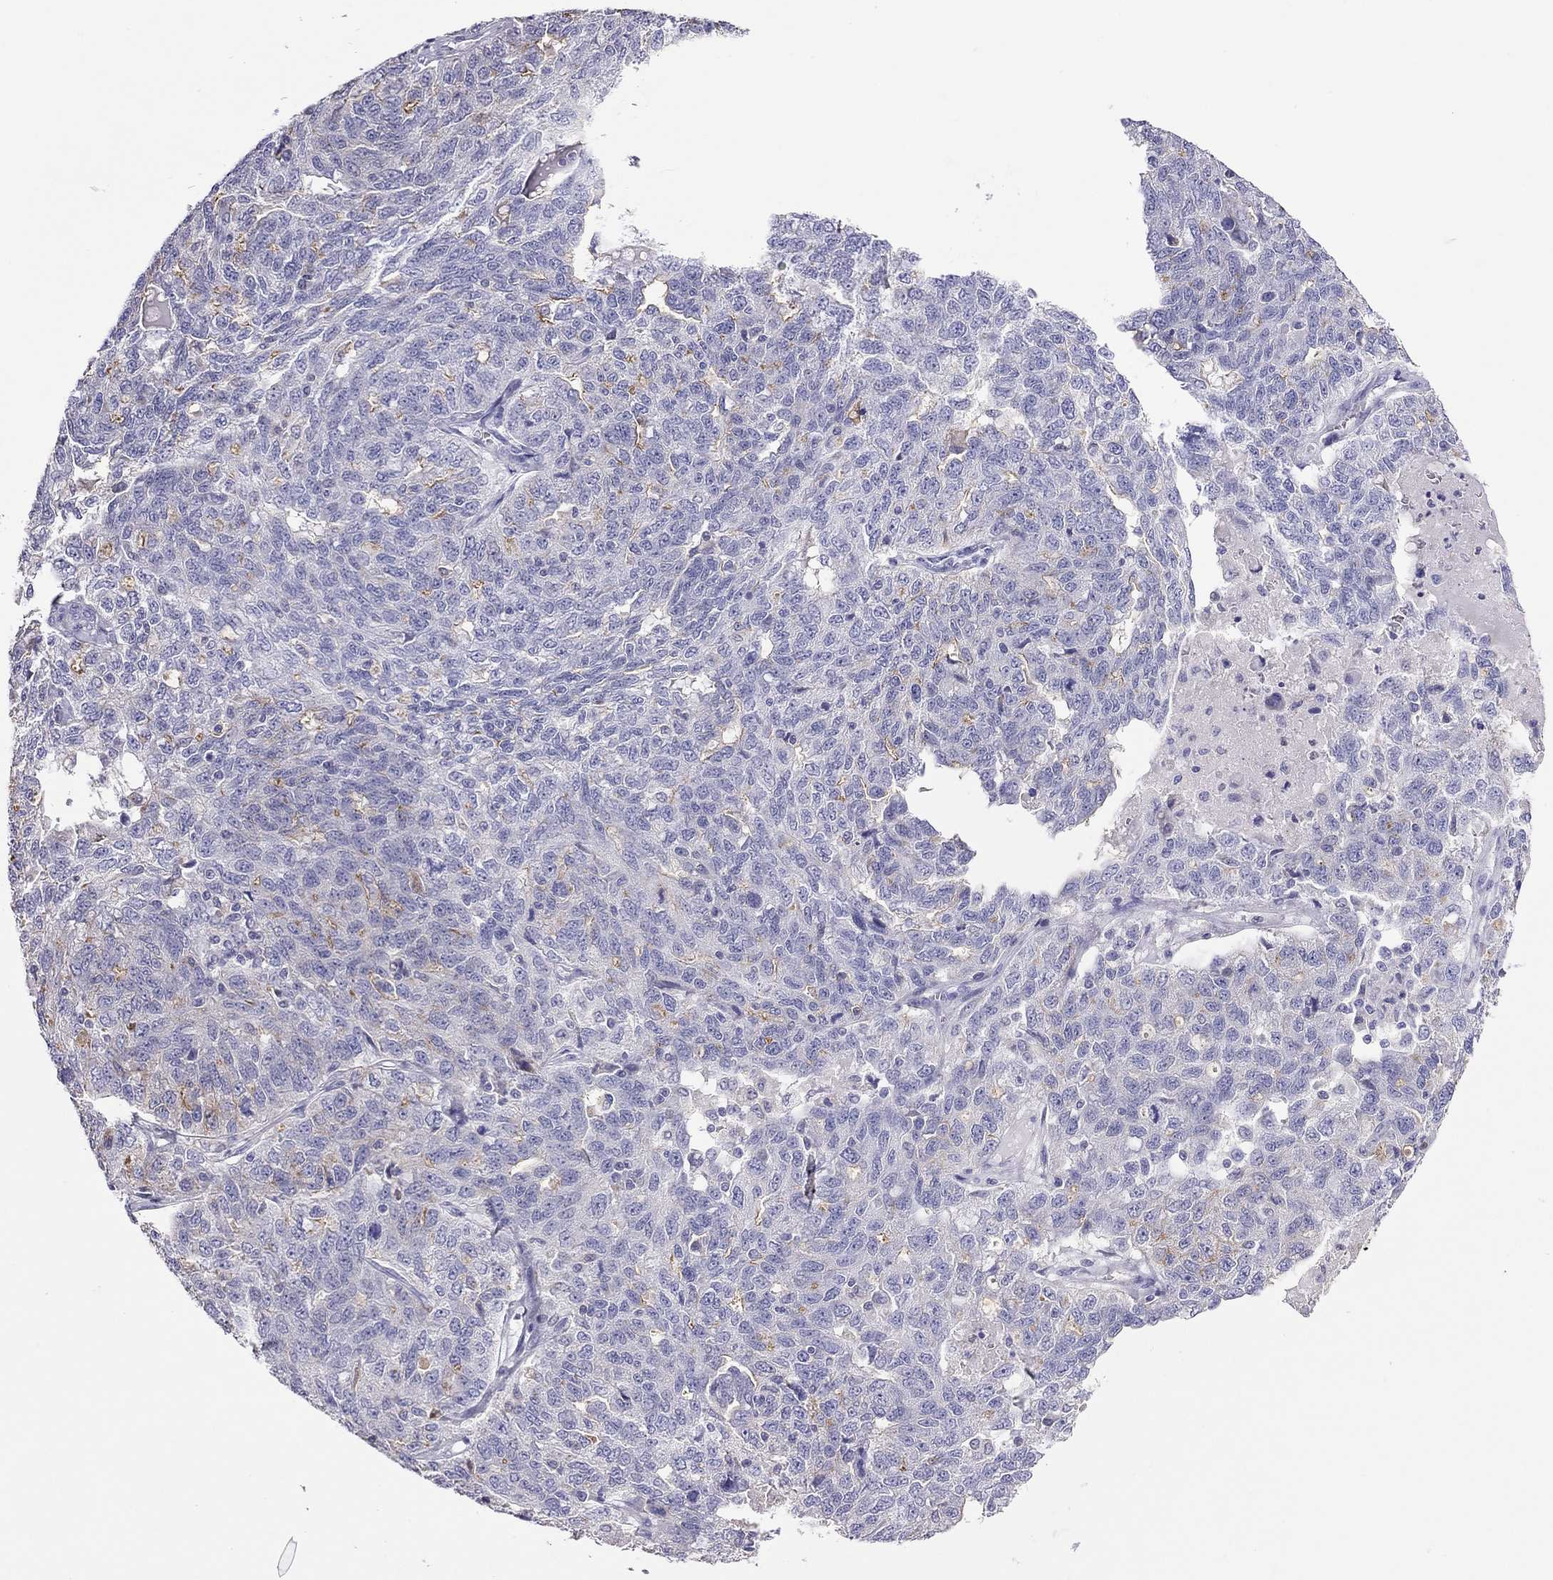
{"staining": {"intensity": "negative", "quantity": "none", "location": "none"}, "tissue": "ovarian cancer", "cell_type": "Tumor cells", "image_type": "cancer", "snomed": [{"axis": "morphology", "description": "Cystadenocarcinoma, serous, NOS"}, {"axis": "topography", "description": "Ovary"}], "caption": "This photomicrograph is of serous cystadenocarcinoma (ovarian) stained with immunohistochemistry (IHC) to label a protein in brown with the nuclei are counter-stained blue. There is no positivity in tumor cells.", "gene": "SLC46A2", "patient": {"sex": "female", "age": 71}}